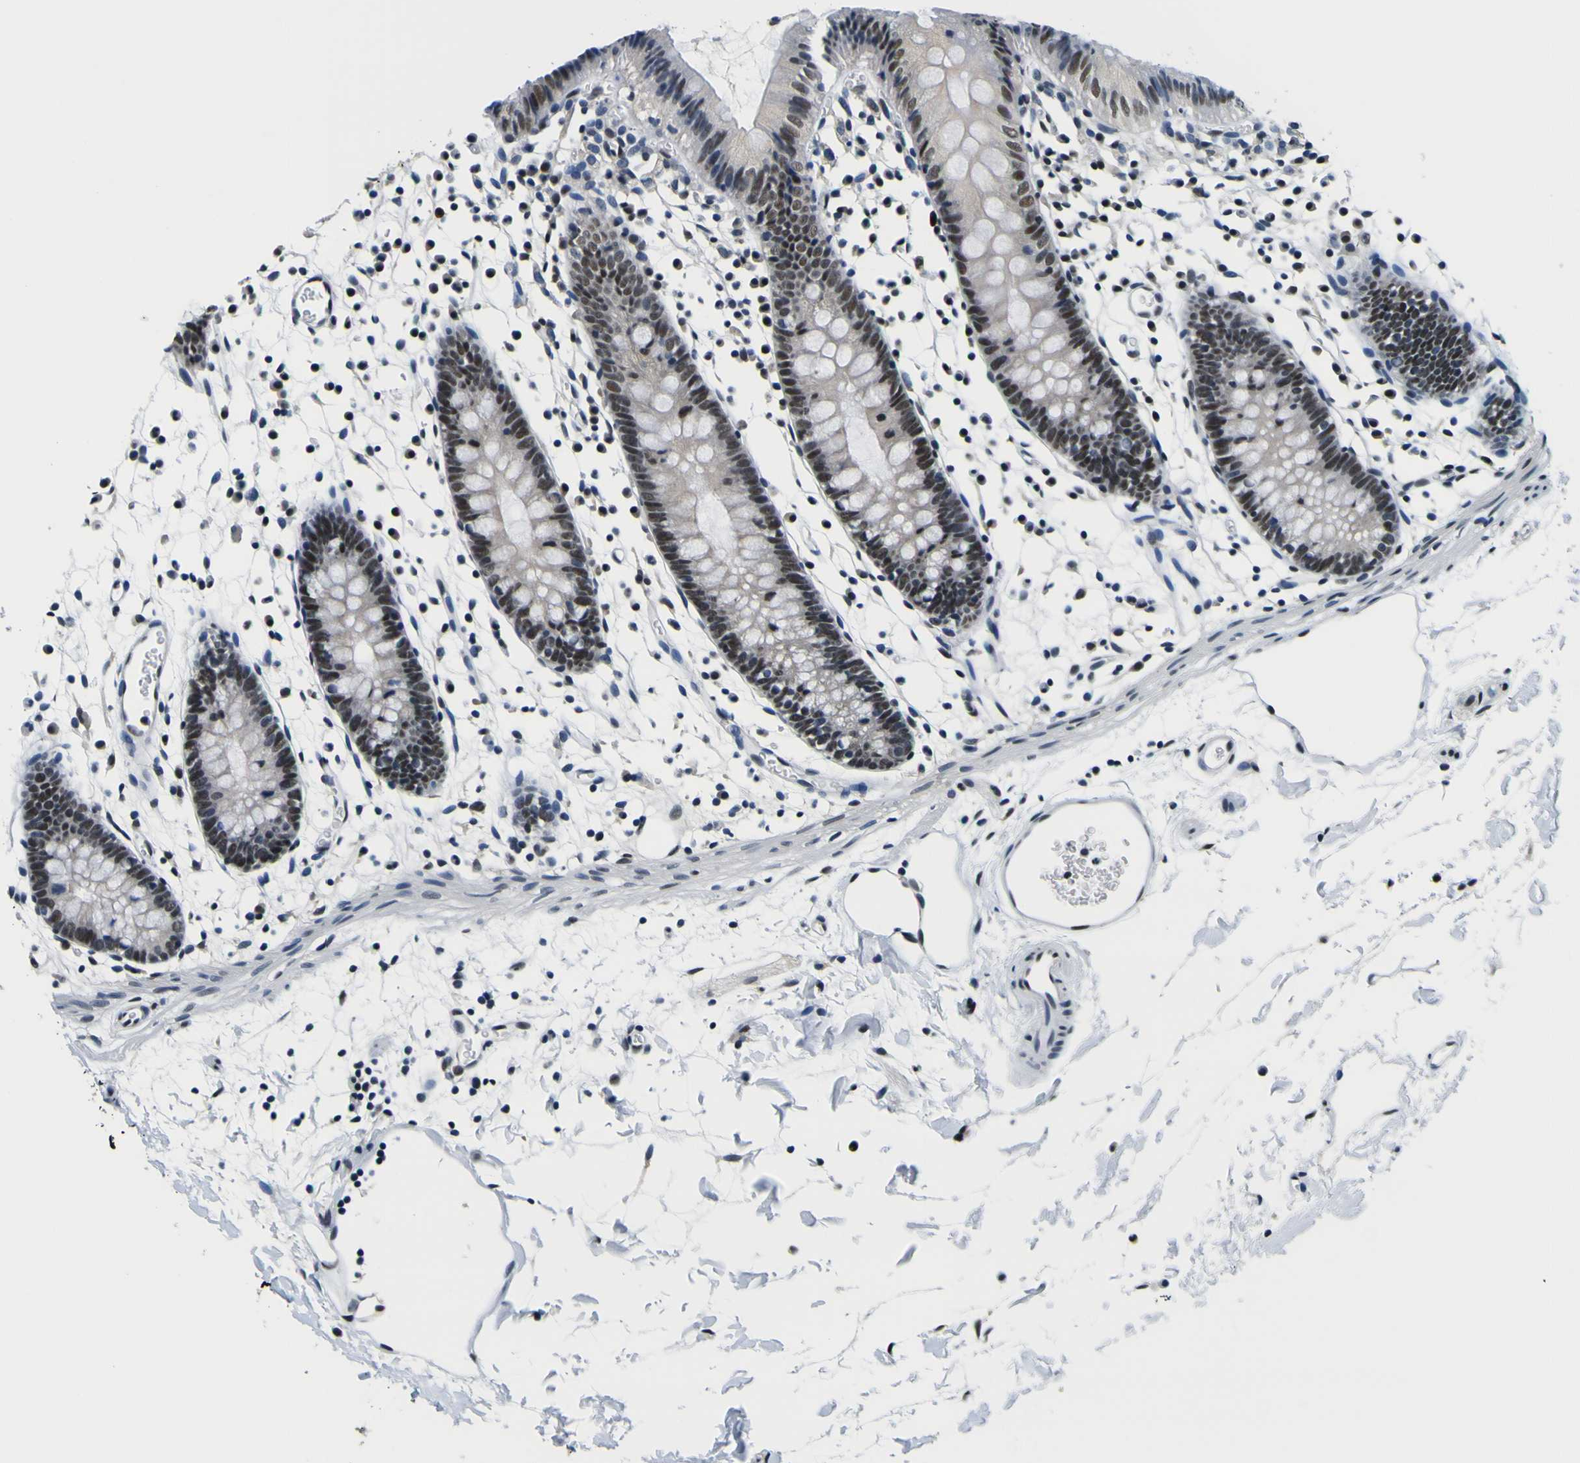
{"staining": {"intensity": "weak", "quantity": ">75%", "location": "nuclear"}, "tissue": "colon", "cell_type": "Endothelial cells", "image_type": "normal", "snomed": [{"axis": "morphology", "description": "Normal tissue, NOS"}, {"axis": "topography", "description": "Colon"}], "caption": "Immunohistochemical staining of normal human colon displays weak nuclear protein staining in about >75% of endothelial cells.", "gene": "SP1", "patient": {"sex": "male", "age": 14}}